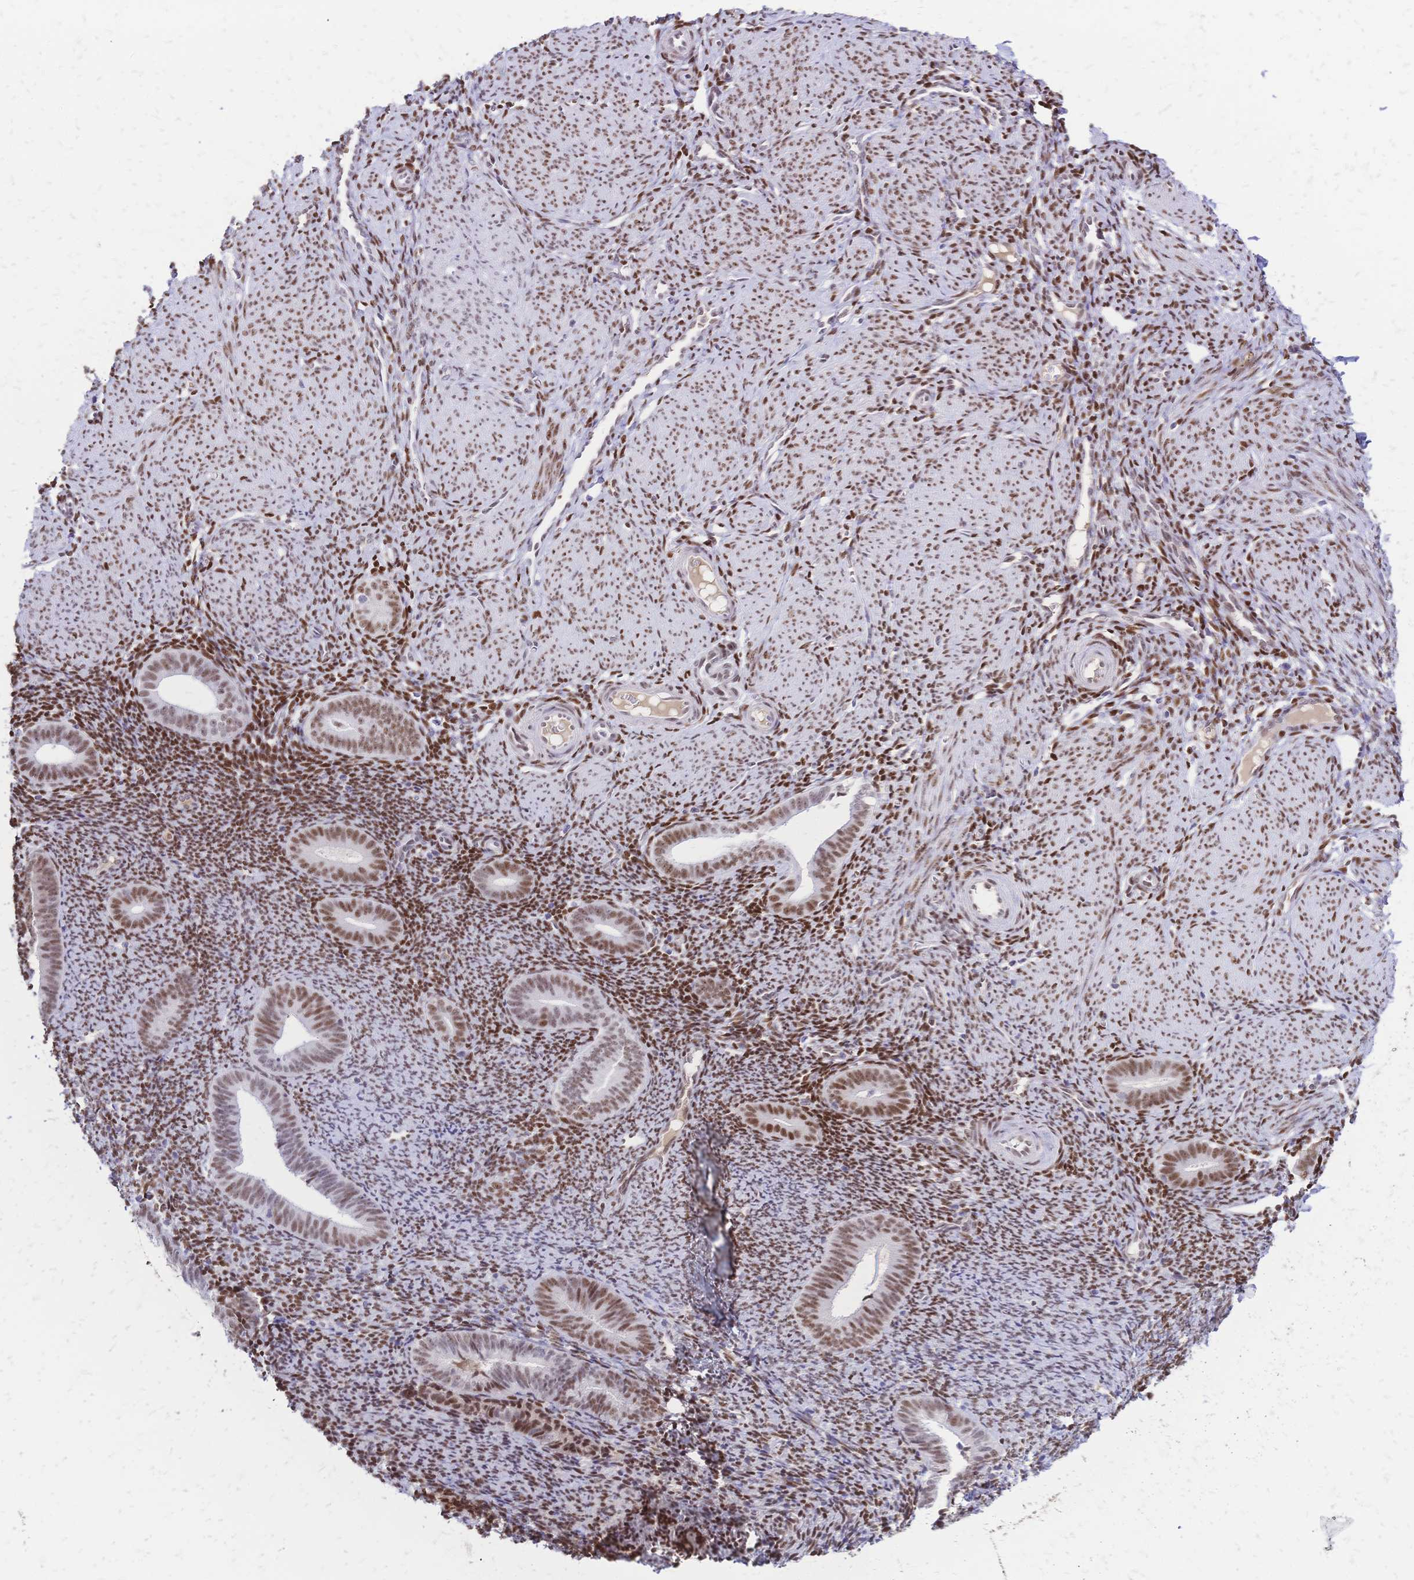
{"staining": {"intensity": "moderate", "quantity": "25%-75%", "location": "nuclear"}, "tissue": "endometrium", "cell_type": "Cells in endometrial stroma", "image_type": "normal", "snomed": [{"axis": "morphology", "description": "Normal tissue, NOS"}, {"axis": "topography", "description": "Endometrium"}], "caption": "The photomicrograph shows a brown stain indicating the presence of a protein in the nuclear of cells in endometrial stroma in endometrium.", "gene": "NFIC", "patient": {"sex": "female", "age": 39}}